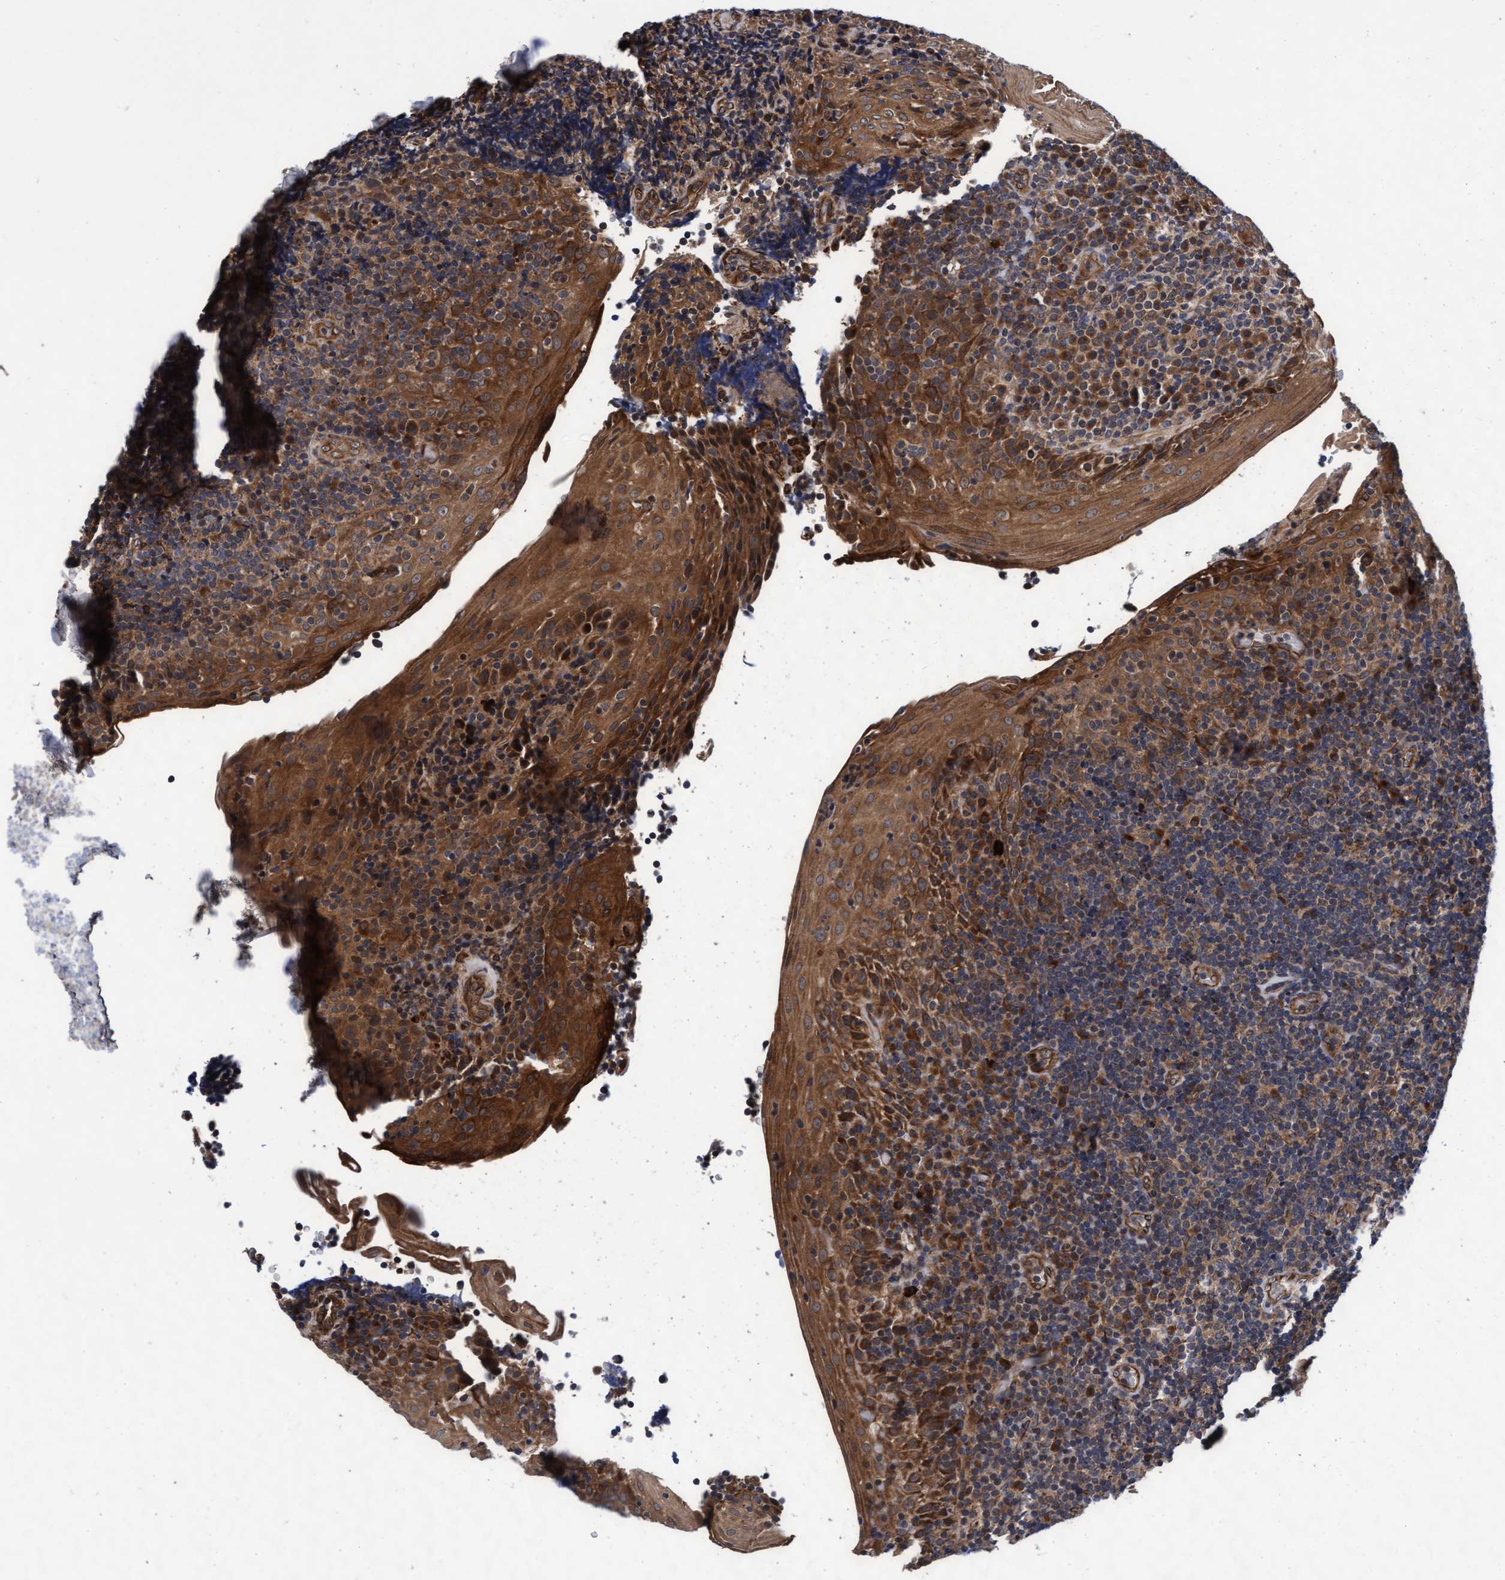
{"staining": {"intensity": "weak", "quantity": "25%-75%", "location": "cytoplasmic/membranous"}, "tissue": "tonsil", "cell_type": "Germinal center cells", "image_type": "normal", "snomed": [{"axis": "morphology", "description": "Normal tissue, NOS"}, {"axis": "topography", "description": "Tonsil"}], "caption": "Weak cytoplasmic/membranous positivity is present in about 25%-75% of germinal center cells in unremarkable tonsil.", "gene": "EFCAB13", "patient": {"sex": "male", "age": 37}}